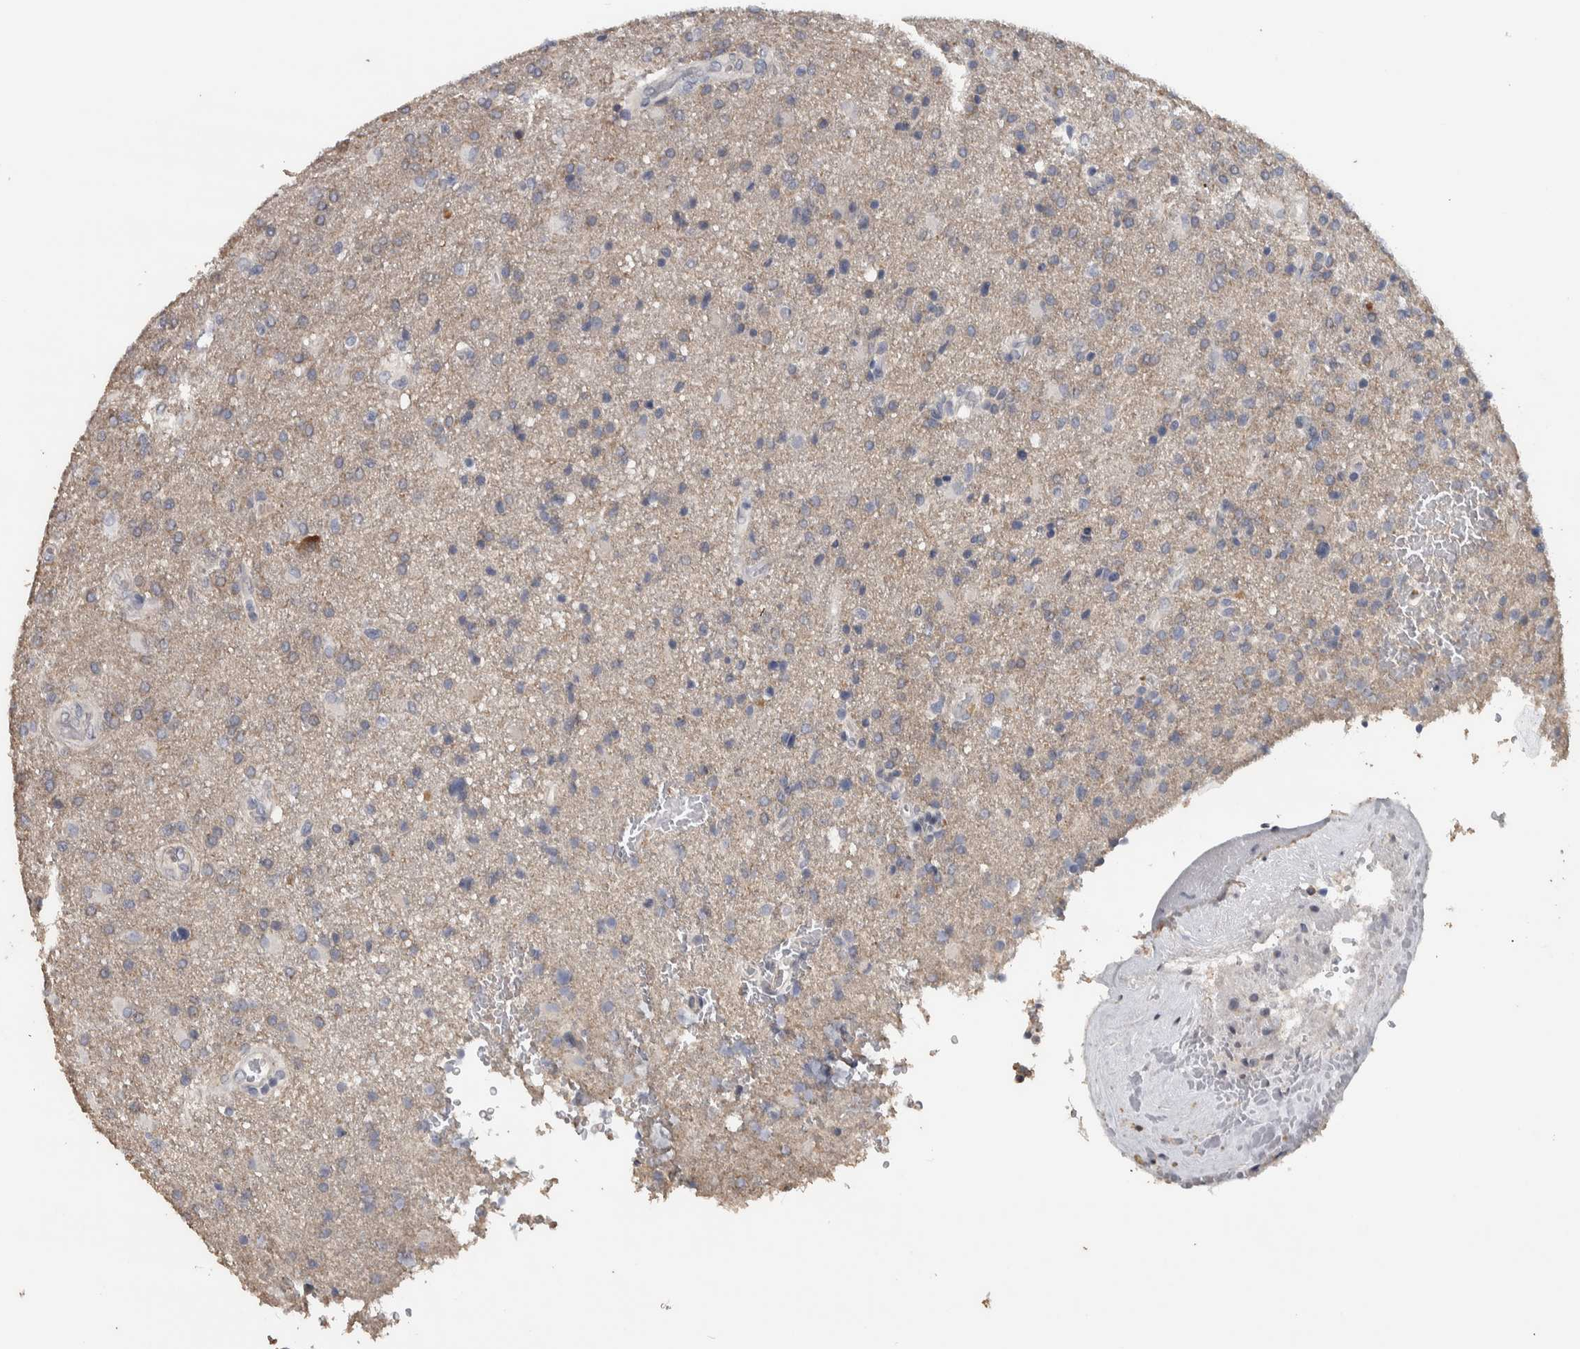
{"staining": {"intensity": "negative", "quantity": "none", "location": "none"}, "tissue": "glioma", "cell_type": "Tumor cells", "image_type": "cancer", "snomed": [{"axis": "morphology", "description": "Glioma, malignant, High grade"}, {"axis": "topography", "description": "Brain"}], "caption": "This is a image of IHC staining of malignant glioma (high-grade), which shows no expression in tumor cells.", "gene": "NECAB1", "patient": {"sex": "male", "age": 72}}